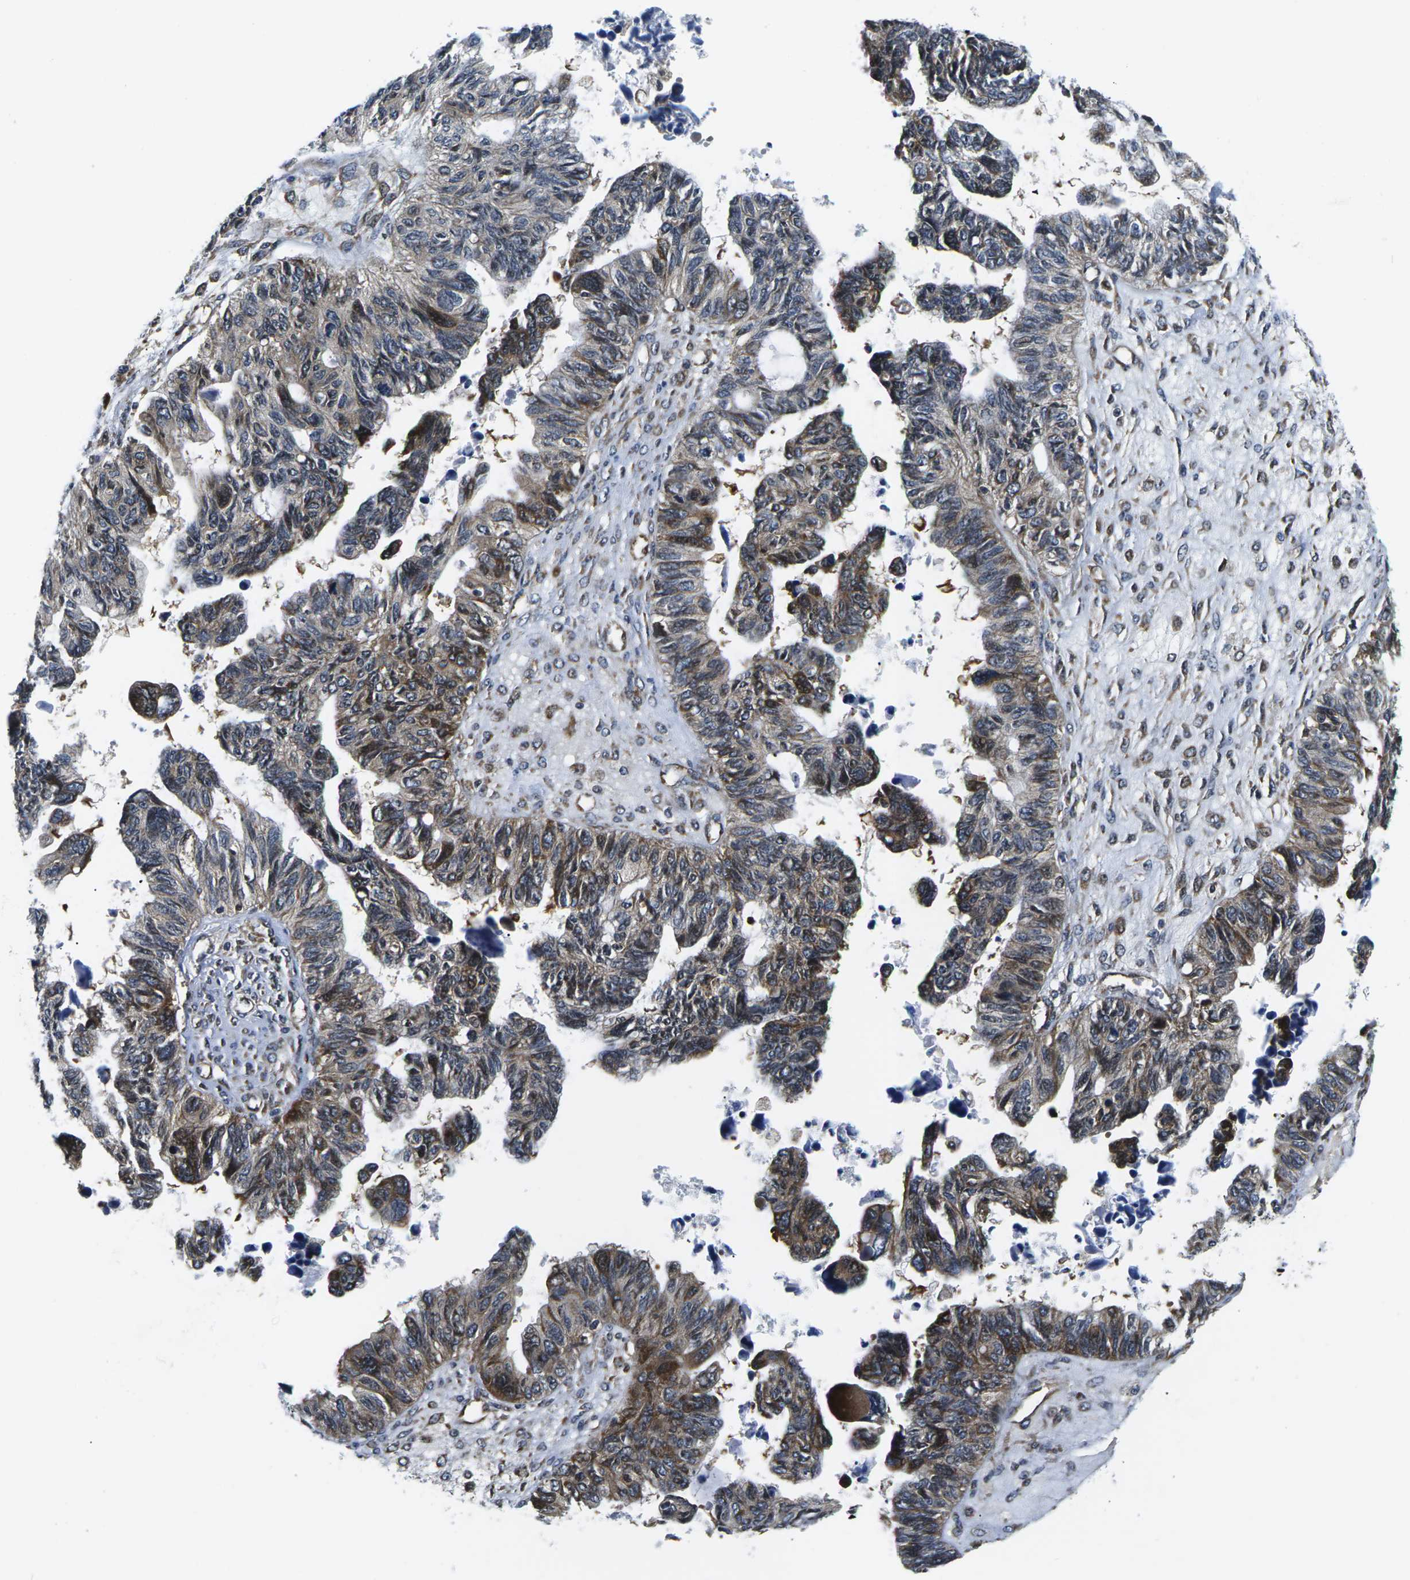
{"staining": {"intensity": "moderate", "quantity": ">75%", "location": "cytoplasmic/membranous"}, "tissue": "ovarian cancer", "cell_type": "Tumor cells", "image_type": "cancer", "snomed": [{"axis": "morphology", "description": "Cystadenocarcinoma, serous, NOS"}, {"axis": "topography", "description": "Ovary"}], "caption": "A medium amount of moderate cytoplasmic/membranous expression is present in about >75% of tumor cells in ovarian serous cystadenocarcinoma tissue.", "gene": "EIF4E", "patient": {"sex": "female", "age": 79}}